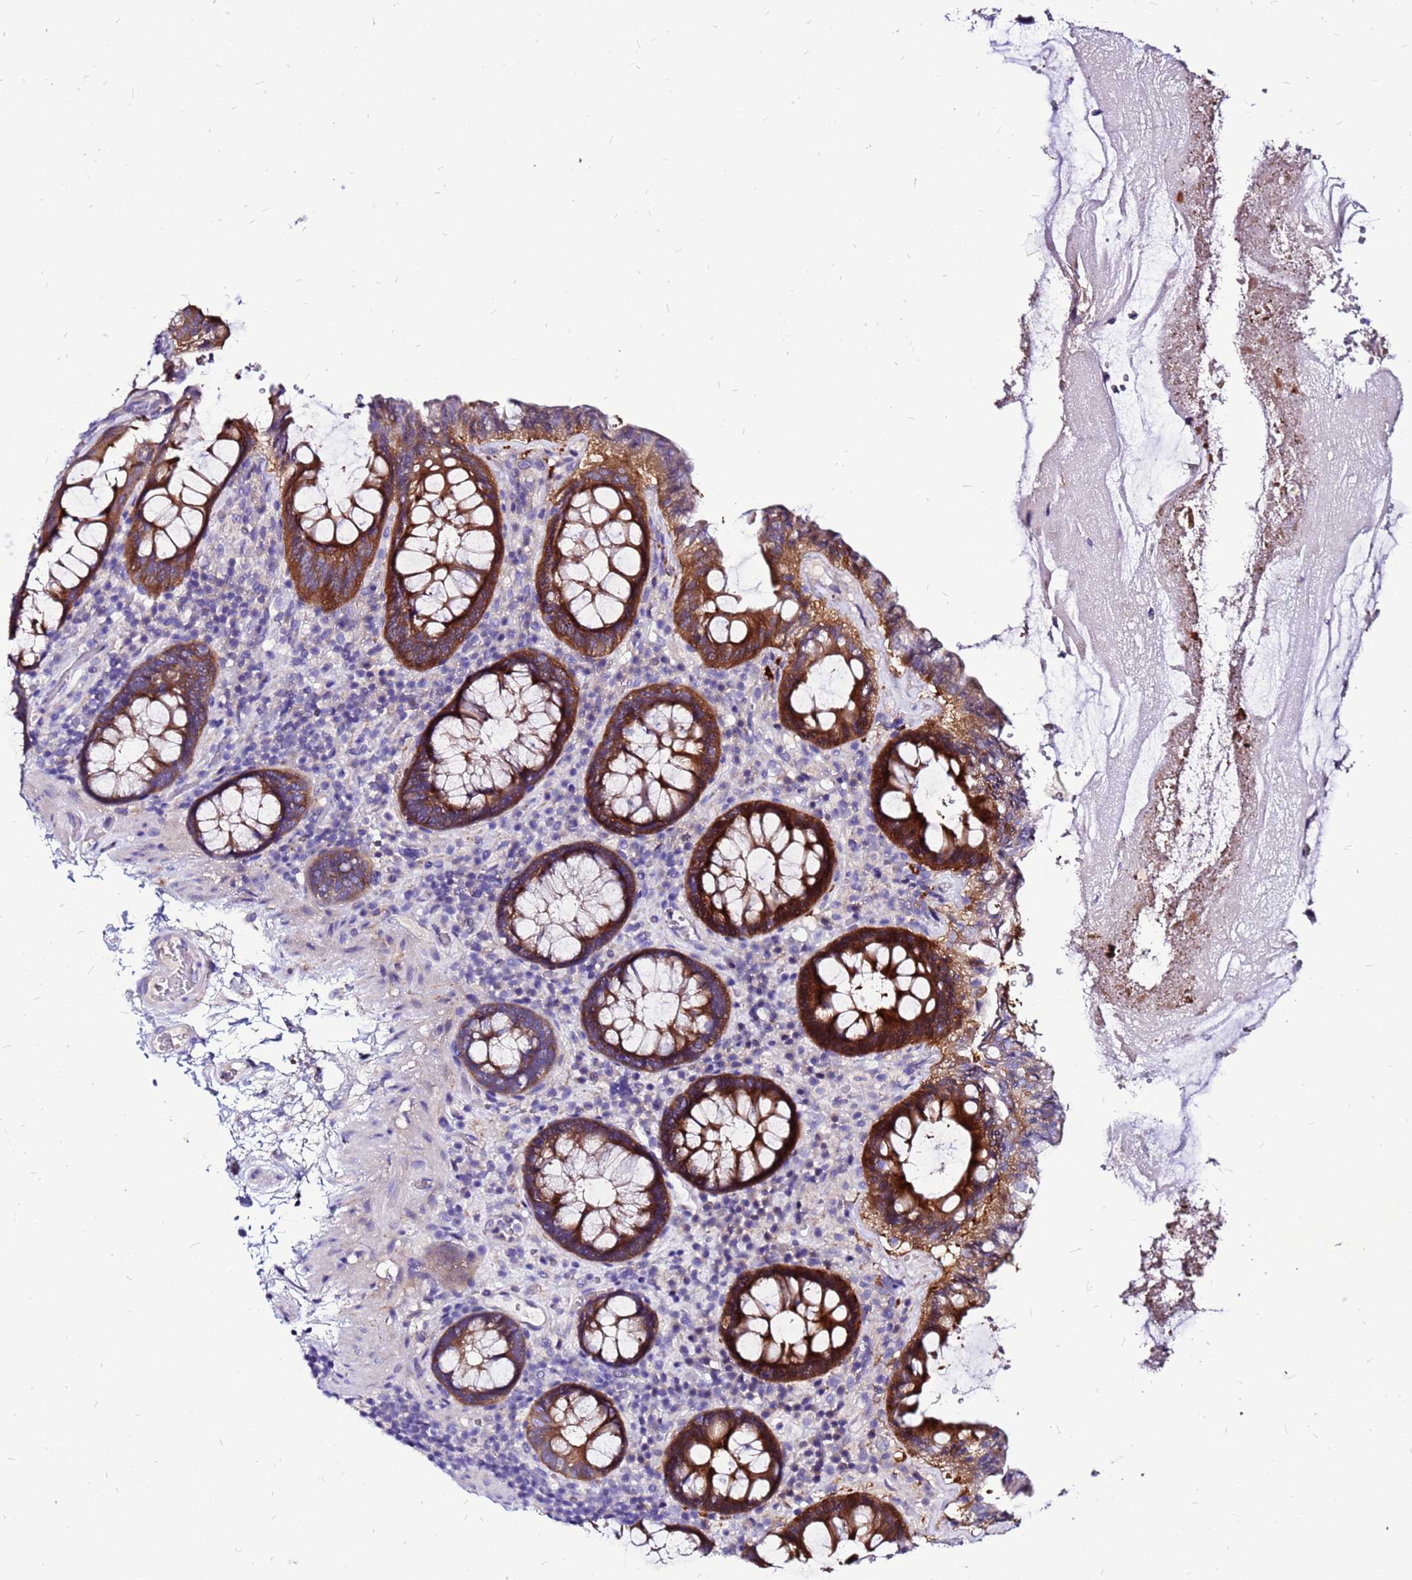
{"staining": {"intensity": "negative", "quantity": "none", "location": "none"}, "tissue": "colon", "cell_type": "Endothelial cells", "image_type": "normal", "snomed": [{"axis": "morphology", "description": "Normal tissue, NOS"}, {"axis": "topography", "description": "Colon"}], "caption": "This is a image of immunohistochemistry (IHC) staining of normal colon, which shows no expression in endothelial cells.", "gene": "ARHGEF35", "patient": {"sex": "male", "age": 84}}